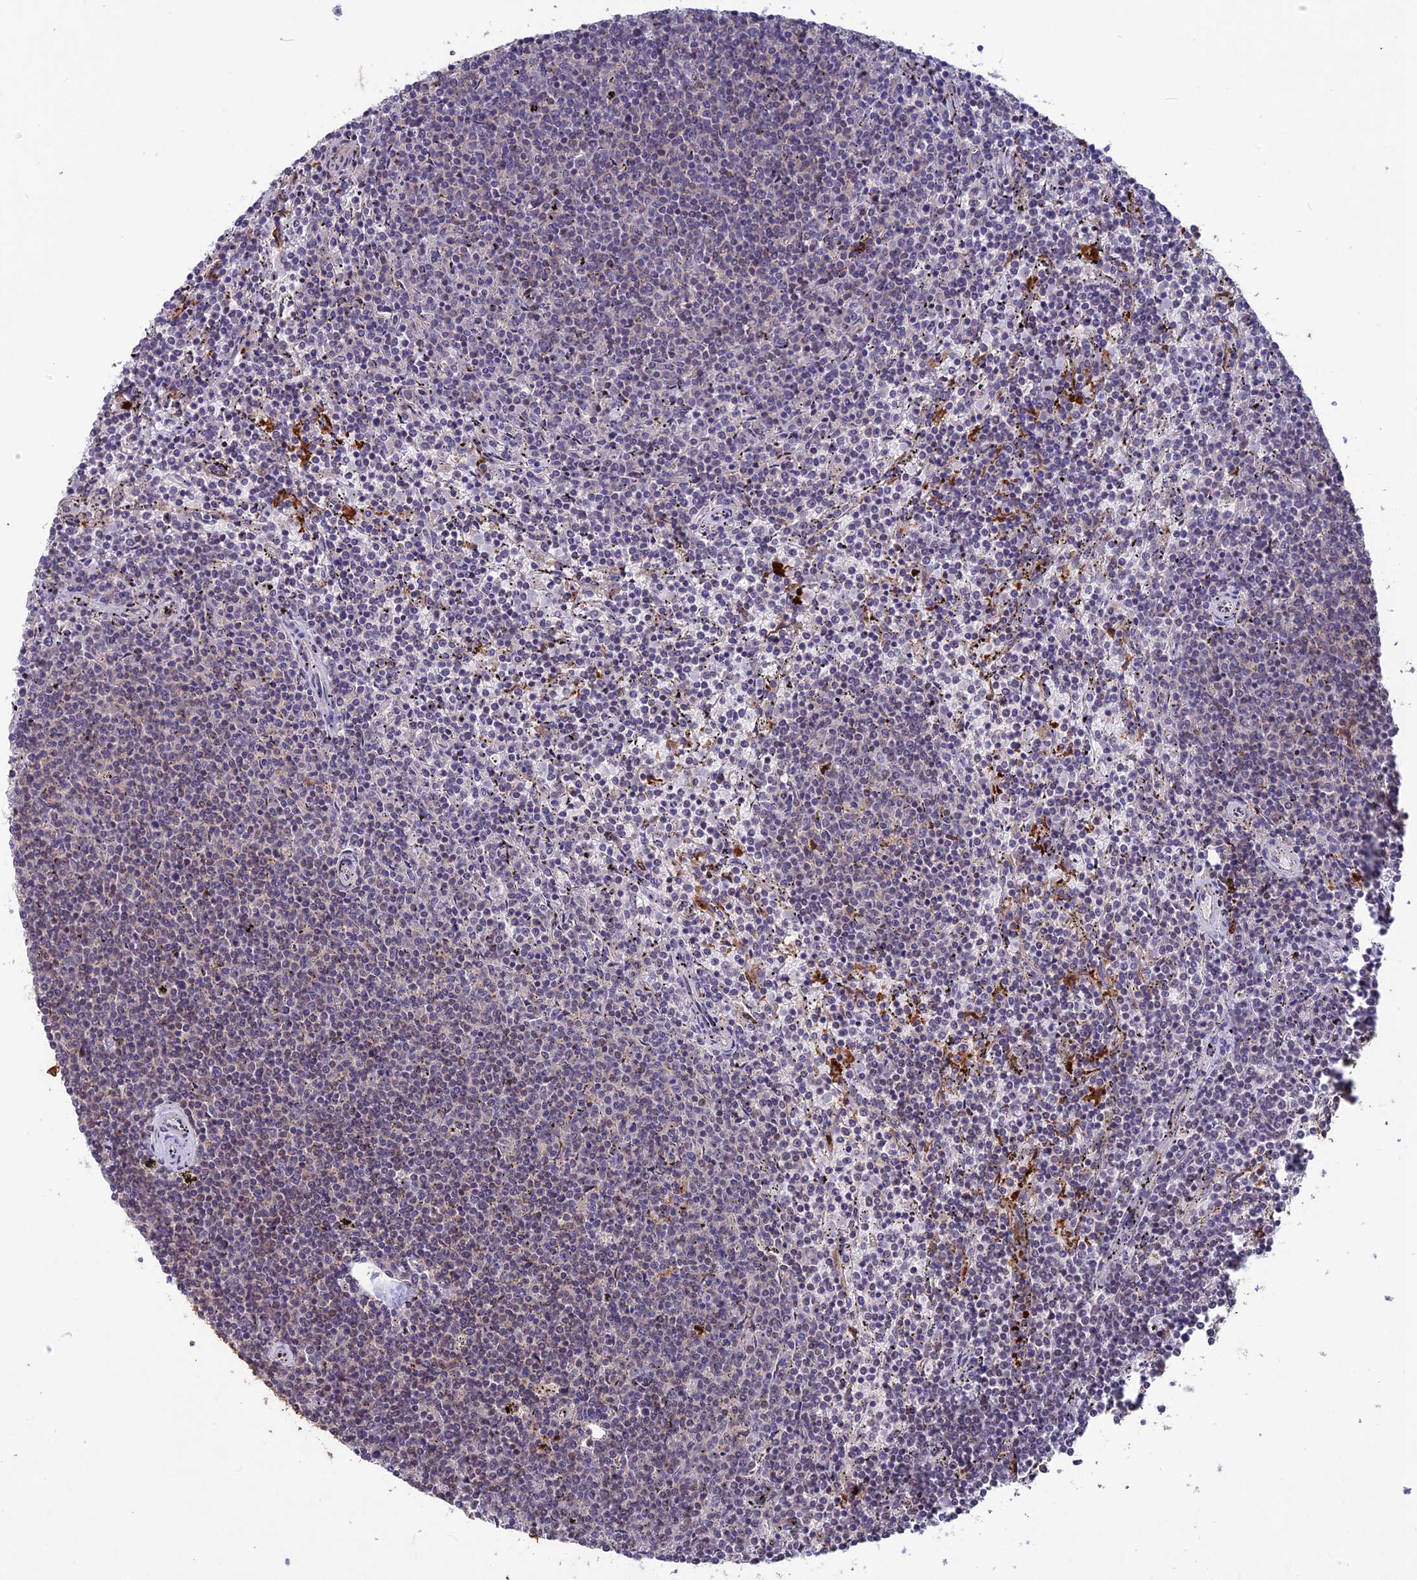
{"staining": {"intensity": "negative", "quantity": "none", "location": "none"}, "tissue": "lymphoma", "cell_type": "Tumor cells", "image_type": "cancer", "snomed": [{"axis": "morphology", "description": "Malignant lymphoma, non-Hodgkin's type, Low grade"}, {"axis": "topography", "description": "Spleen"}], "caption": "Immunohistochemical staining of low-grade malignant lymphoma, non-Hodgkin's type displays no significant positivity in tumor cells.", "gene": "MAST2", "patient": {"sex": "female", "age": 50}}